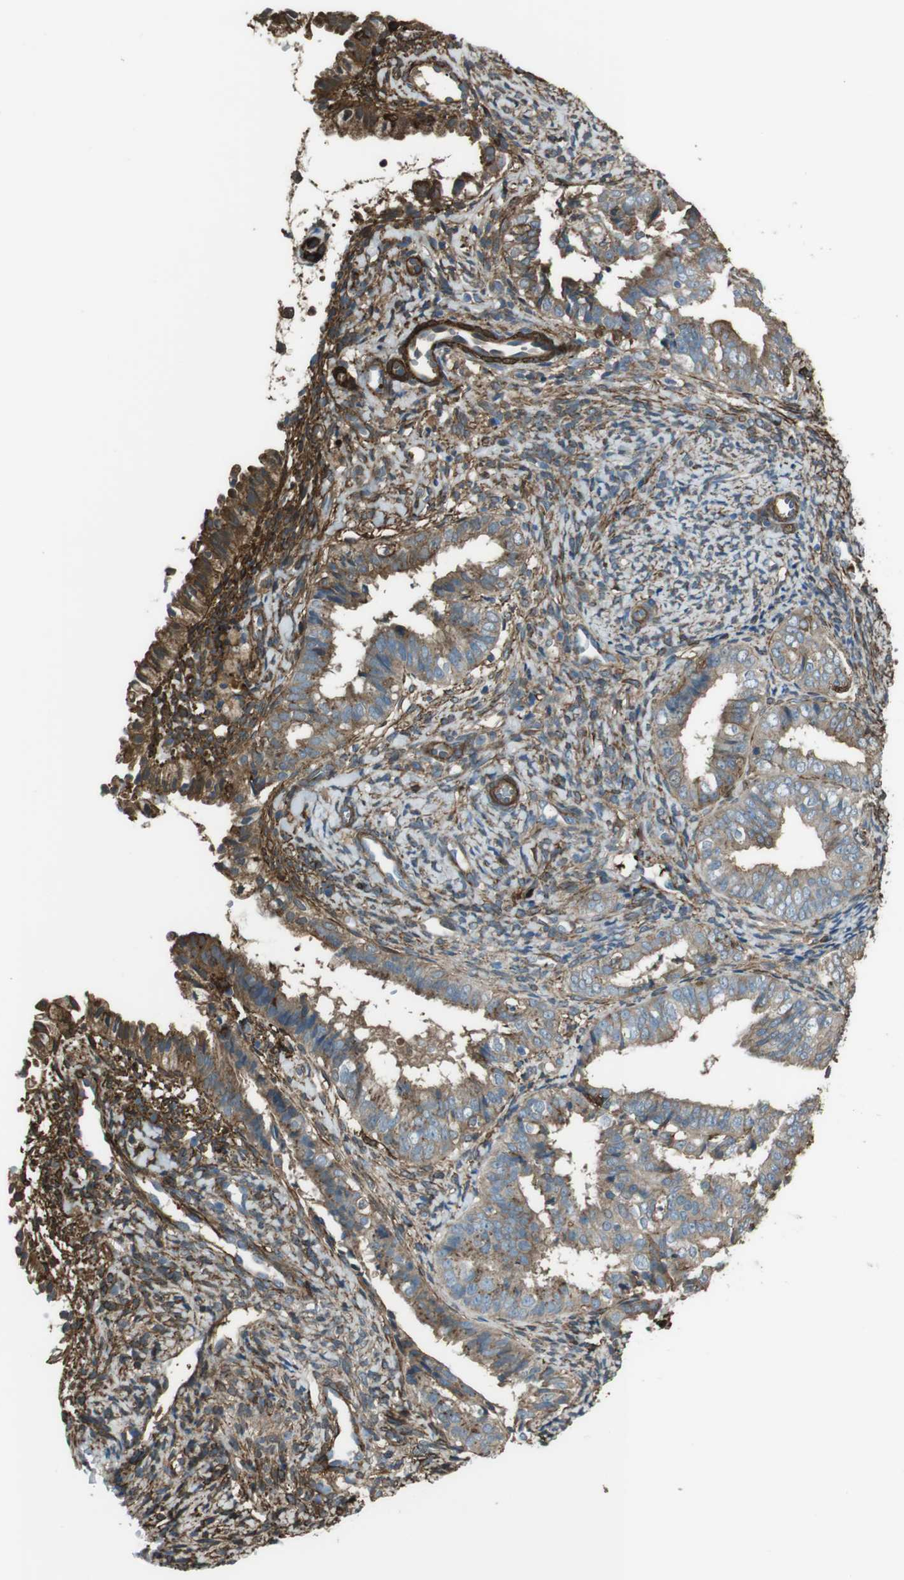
{"staining": {"intensity": "weak", "quantity": ">75%", "location": "cytoplasmic/membranous"}, "tissue": "endometrial cancer", "cell_type": "Tumor cells", "image_type": "cancer", "snomed": [{"axis": "morphology", "description": "Adenocarcinoma, NOS"}, {"axis": "topography", "description": "Endometrium"}], "caption": "A photomicrograph of endometrial cancer stained for a protein displays weak cytoplasmic/membranous brown staining in tumor cells.", "gene": "SFT2D1", "patient": {"sex": "female", "age": 63}}